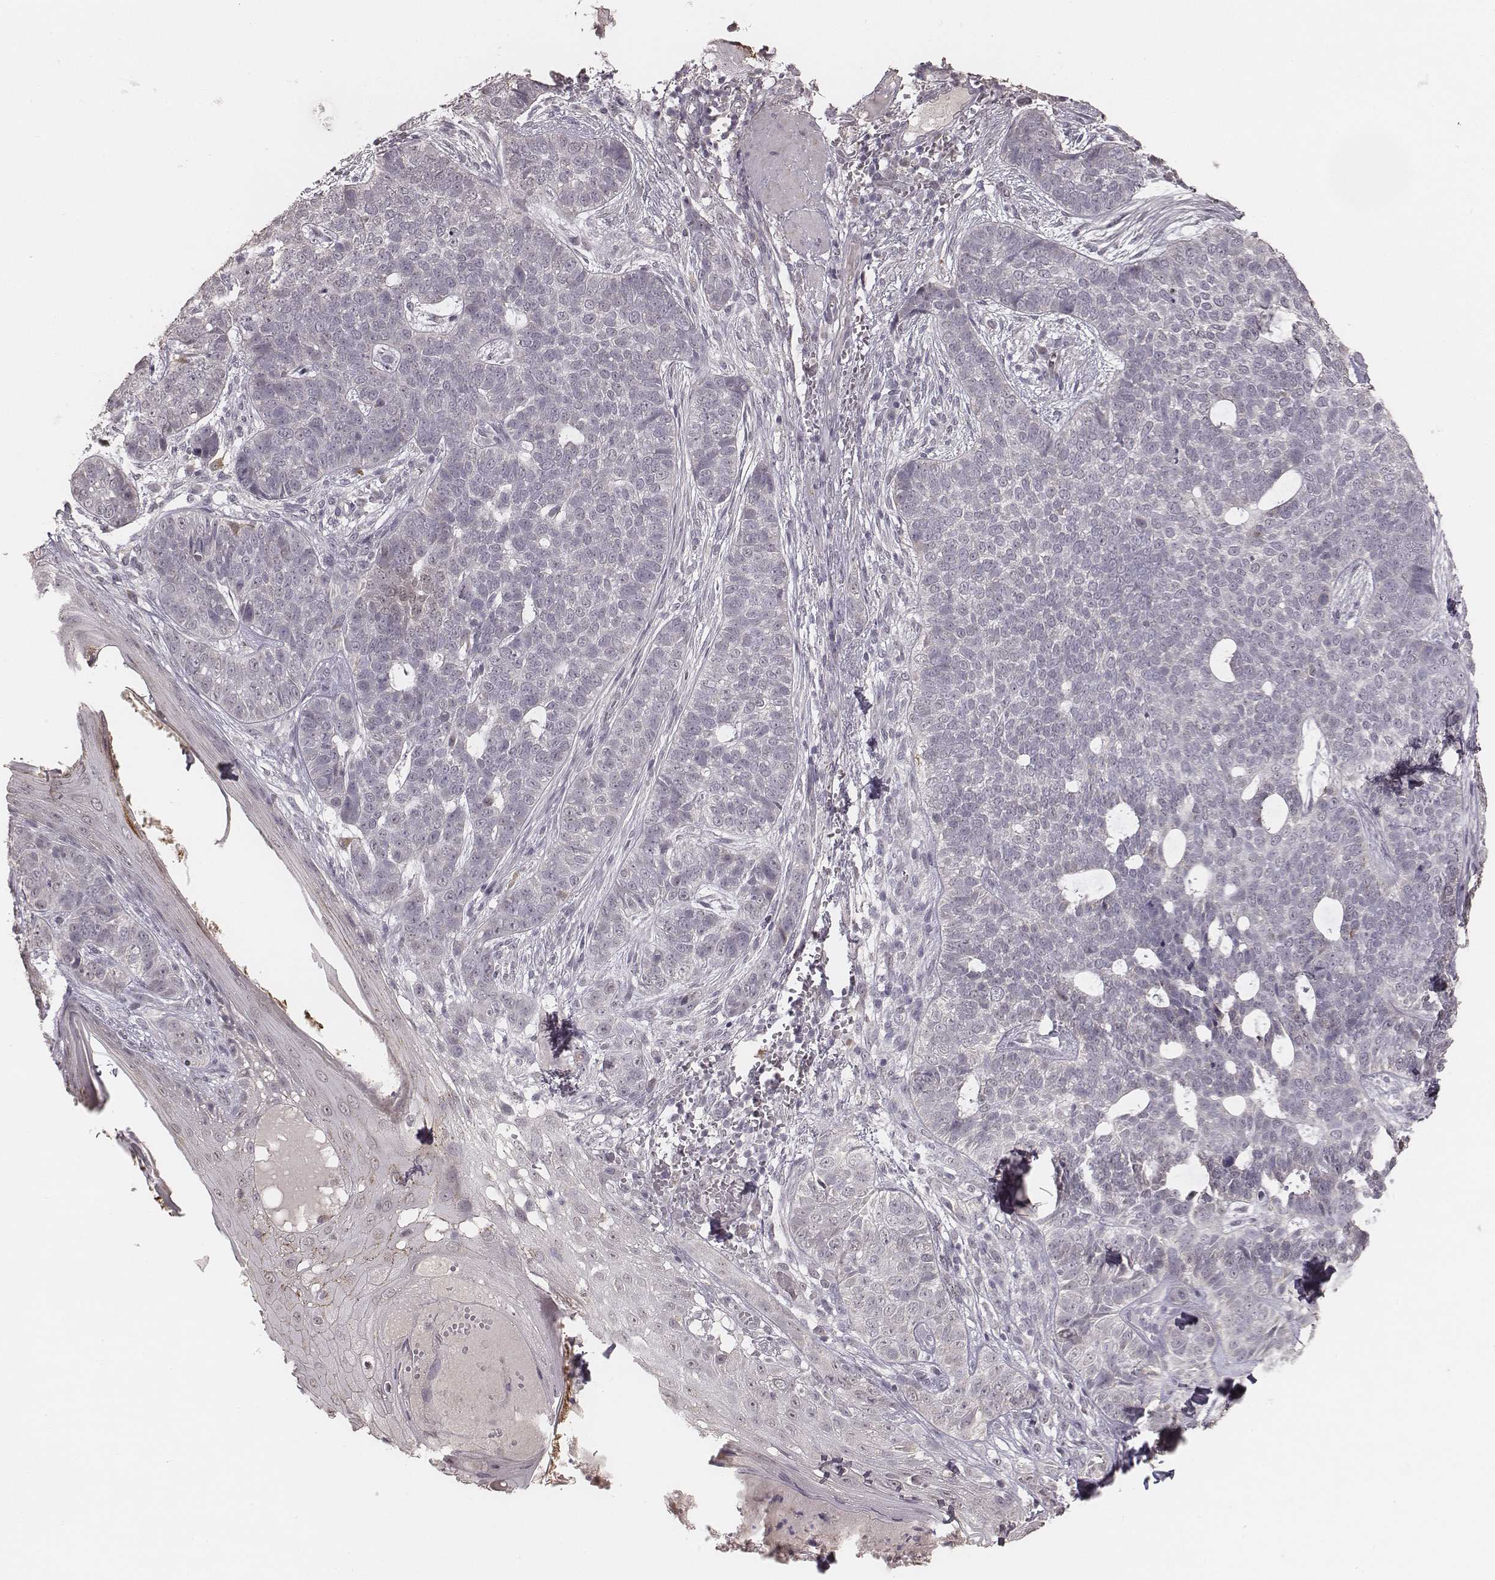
{"staining": {"intensity": "negative", "quantity": "none", "location": "none"}, "tissue": "skin cancer", "cell_type": "Tumor cells", "image_type": "cancer", "snomed": [{"axis": "morphology", "description": "Basal cell carcinoma"}, {"axis": "topography", "description": "Skin"}], "caption": "High power microscopy histopathology image of an IHC micrograph of skin cancer (basal cell carcinoma), revealing no significant staining in tumor cells. Brightfield microscopy of IHC stained with DAB (brown) and hematoxylin (blue), captured at high magnification.", "gene": "SLC7A4", "patient": {"sex": "female", "age": 69}}